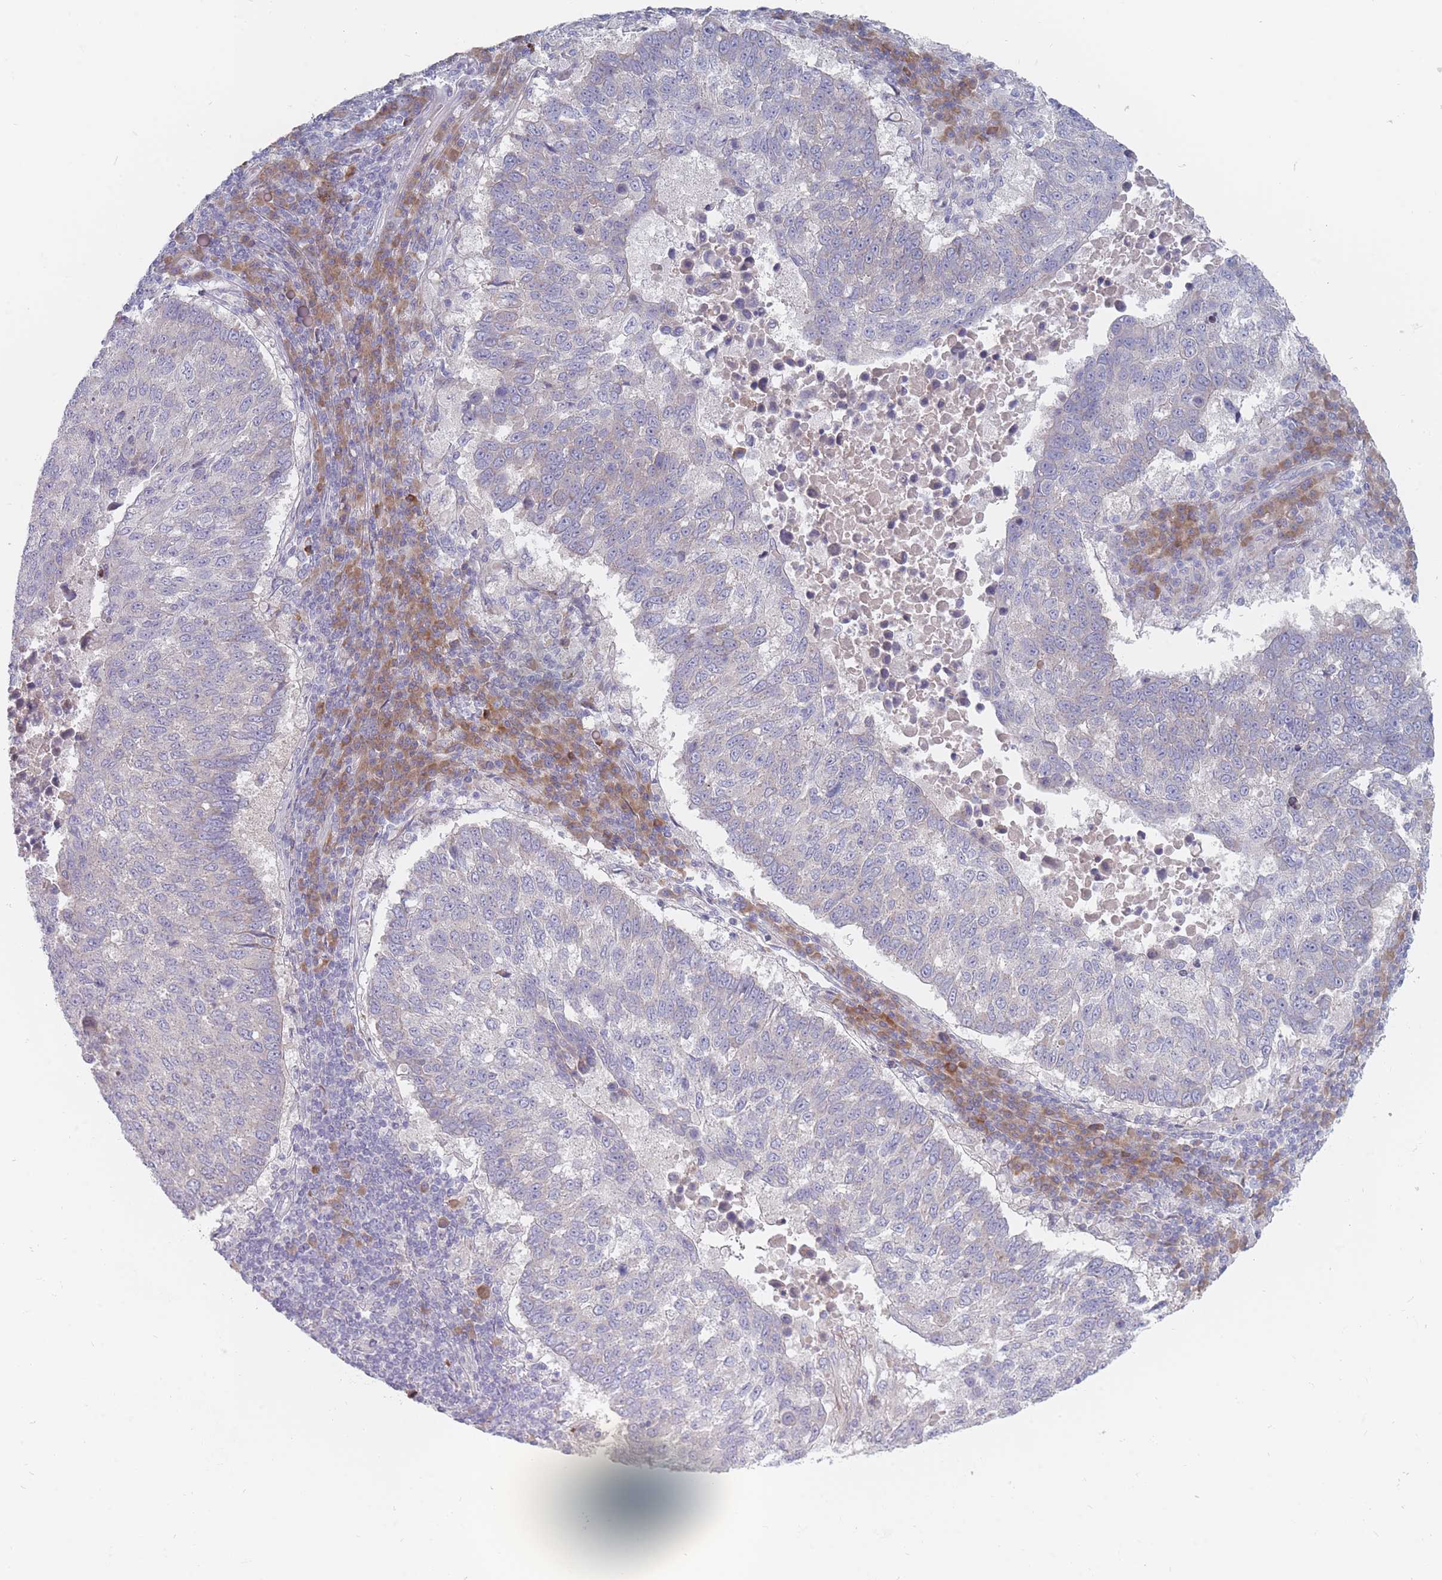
{"staining": {"intensity": "negative", "quantity": "none", "location": "none"}, "tissue": "lung cancer", "cell_type": "Tumor cells", "image_type": "cancer", "snomed": [{"axis": "morphology", "description": "Squamous cell carcinoma, NOS"}, {"axis": "topography", "description": "Lung"}], "caption": "This is an immunohistochemistry histopathology image of human lung cancer (squamous cell carcinoma). There is no expression in tumor cells.", "gene": "SPATS1", "patient": {"sex": "male", "age": 73}}